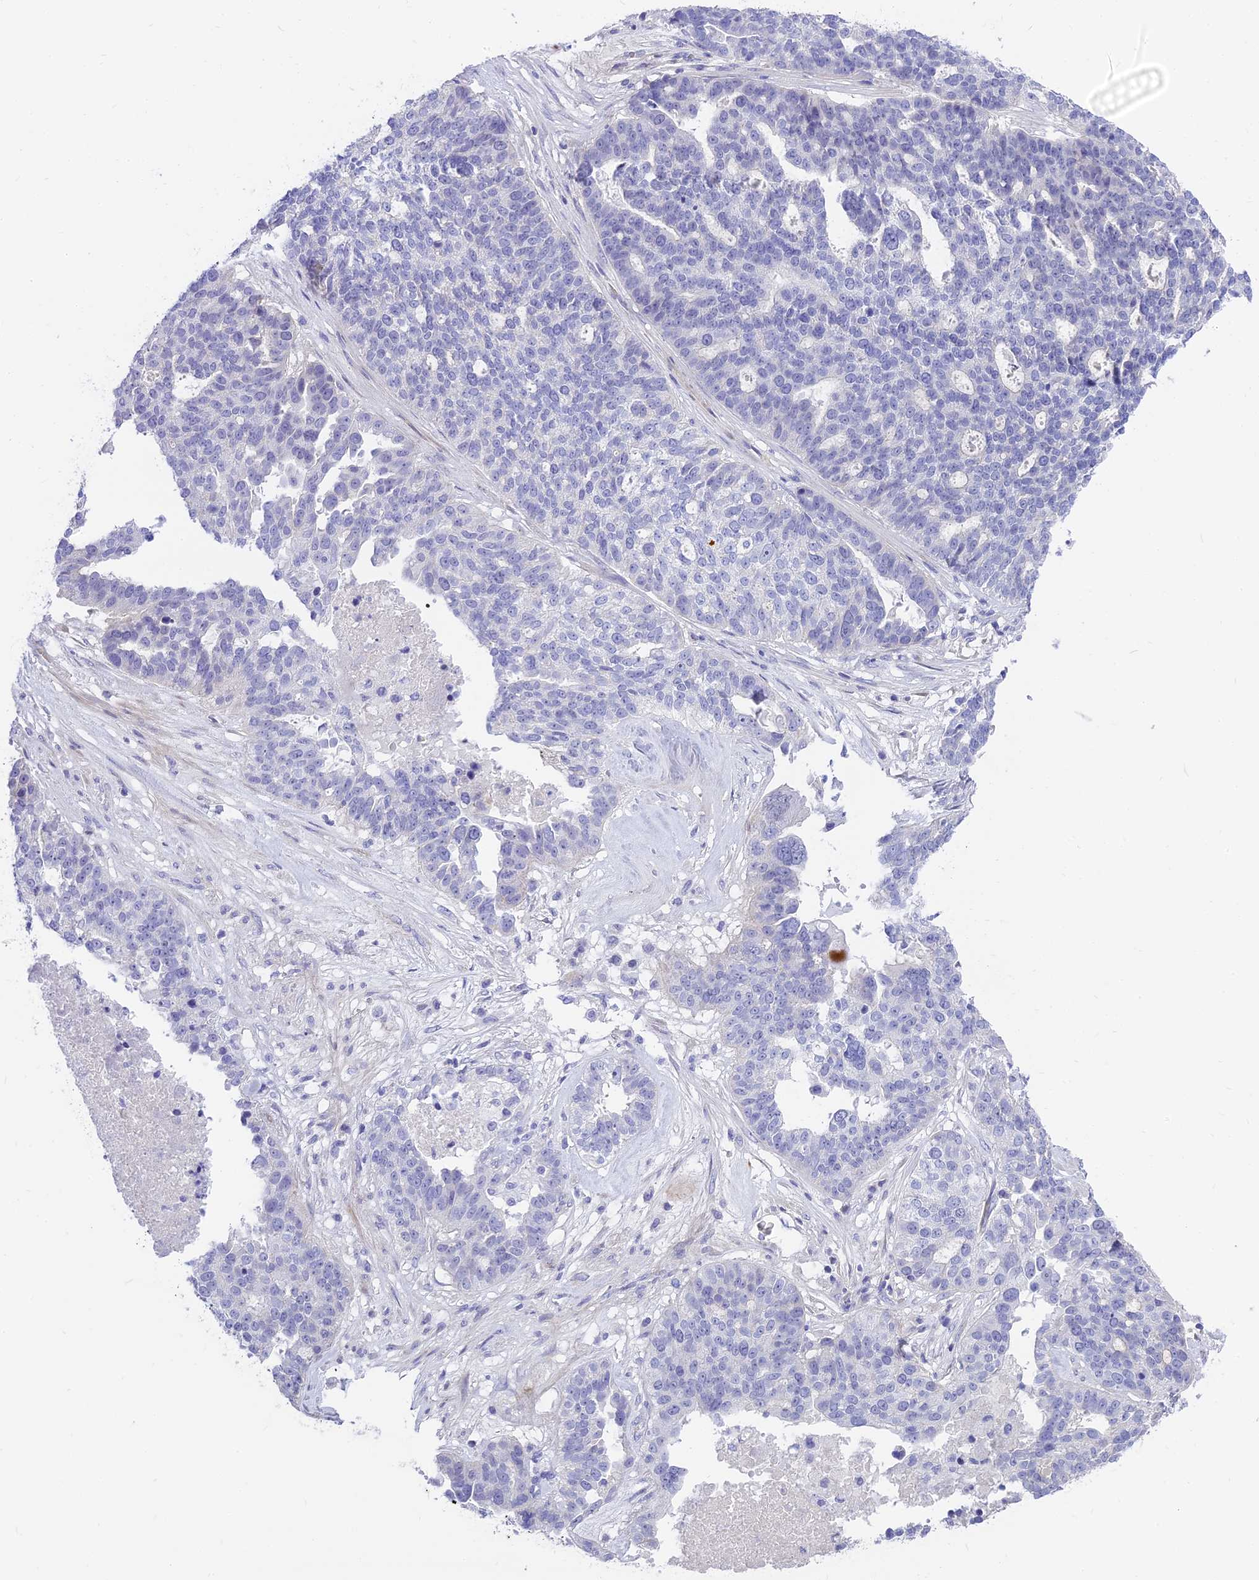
{"staining": {"intensity": "negative", "quantity": "none", "location": "none"}, "tissue": "ovarian cancer", "cell_type": "Tumor cells", "image_type": "cancer", "snomed": [{"axis": "morphology", "description": "Cystadenocarcinoma, serous, NOS"}, {"axis": "topography", "description": "Ovary"}], "caption": "A photomicrograph of ovarian cancer stained for a protein demonstrates no brown staining in tumor cells.", "gene": "MBD3L1", "patient": {"sex": "female", "age": 59}}